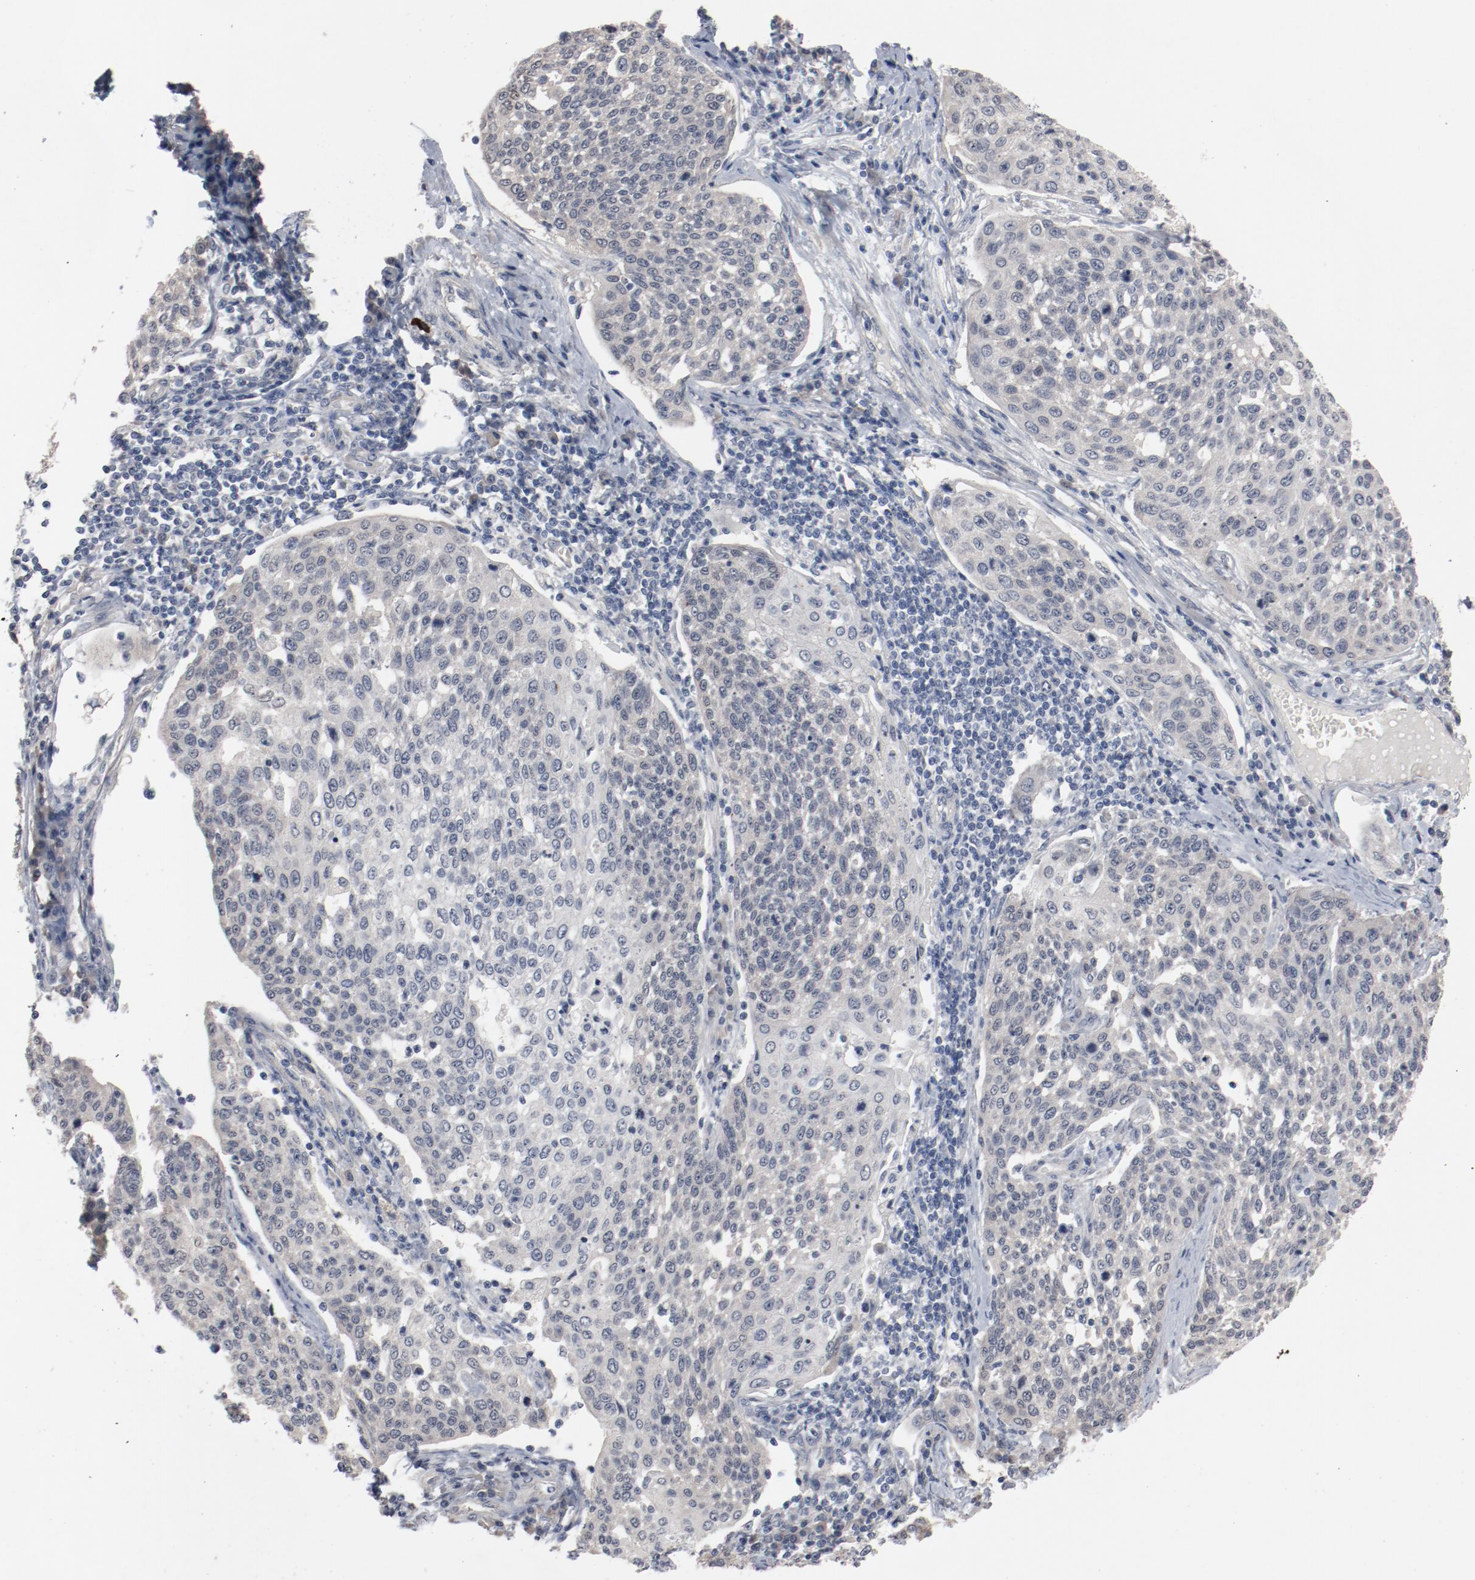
{"staining": {"intensity": "weak", "quantity": "25%-75%", "location": "cytoplasmic/membranous"}, "tissue": "cervical cancer", "cell_type": "Tumor cells", "image_type": "cancer", "snomed": [{"axis": "morphology", "description": "Squamous cell carcinoma, NOS"}, {"axis": "topography", "description": "Cervix"}], "caption": "Brown immunohistochemical staining in human squamous cell carcinoma (cervical) shows weak cytoplasmic/membranous expression in approximately 25%-75% of tumor cells.", "gene": "DNAL4", "patient": {"sex": "female", "age": 34}}